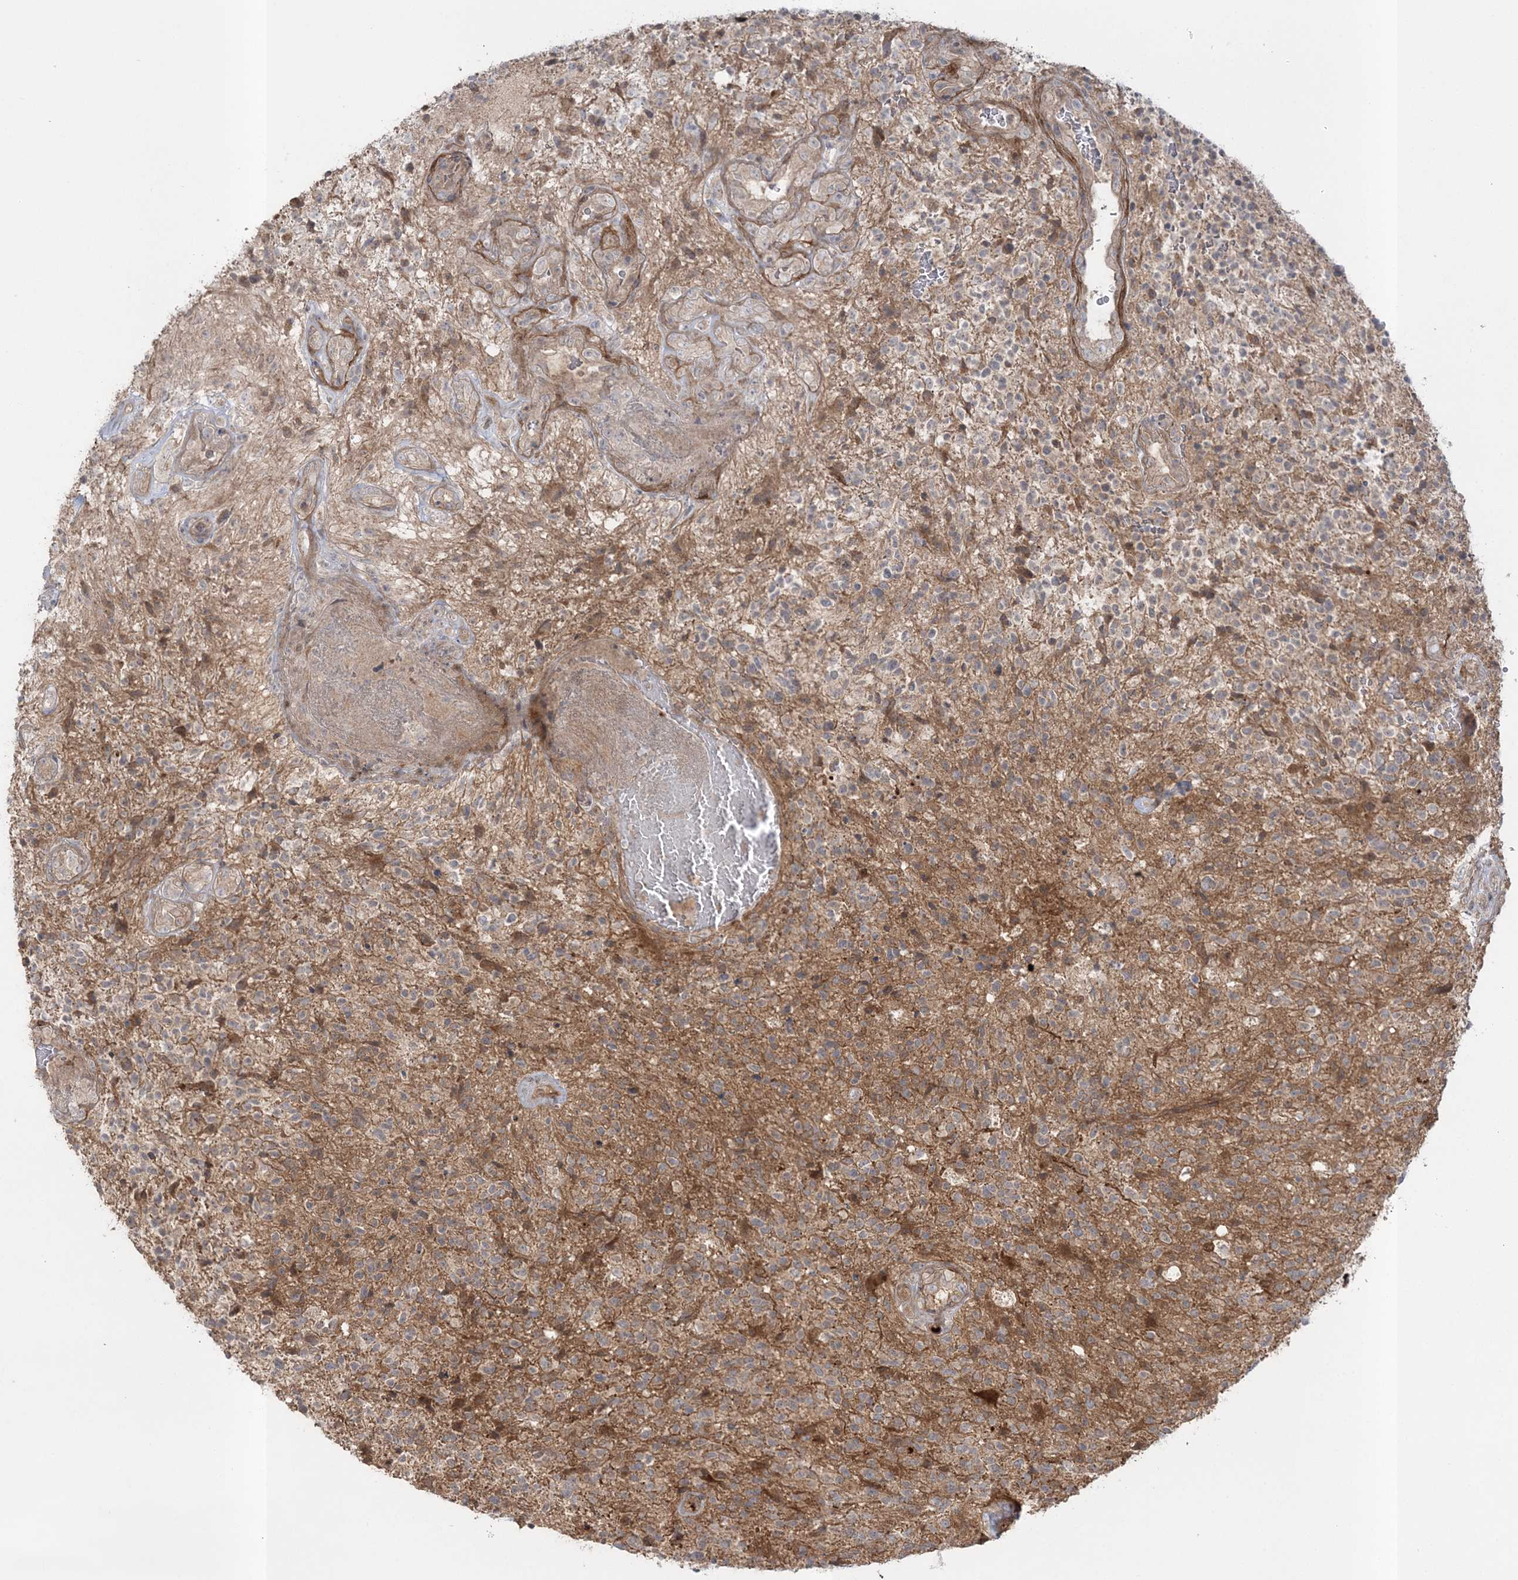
{"staining": {"intensity": "weak", "quantity": ">75%", "location": "cytoplasmic/membranous"}, "tissue": "glioma", "cell_type": "Tumor cells", "image_type": "cancer", "snomed": [{"axis": "morphology", "description": "Glioma, malignant, High grade"}, {"axis": "topography", "description": "Brain"}], "caption": "High-grade glioma (malignant) stained for a protein reveals weak cytoplasmic/membranous positivity in tumor cells.", "gene": "MOCS2", "patient": {"sex": "male", "age": 56}}